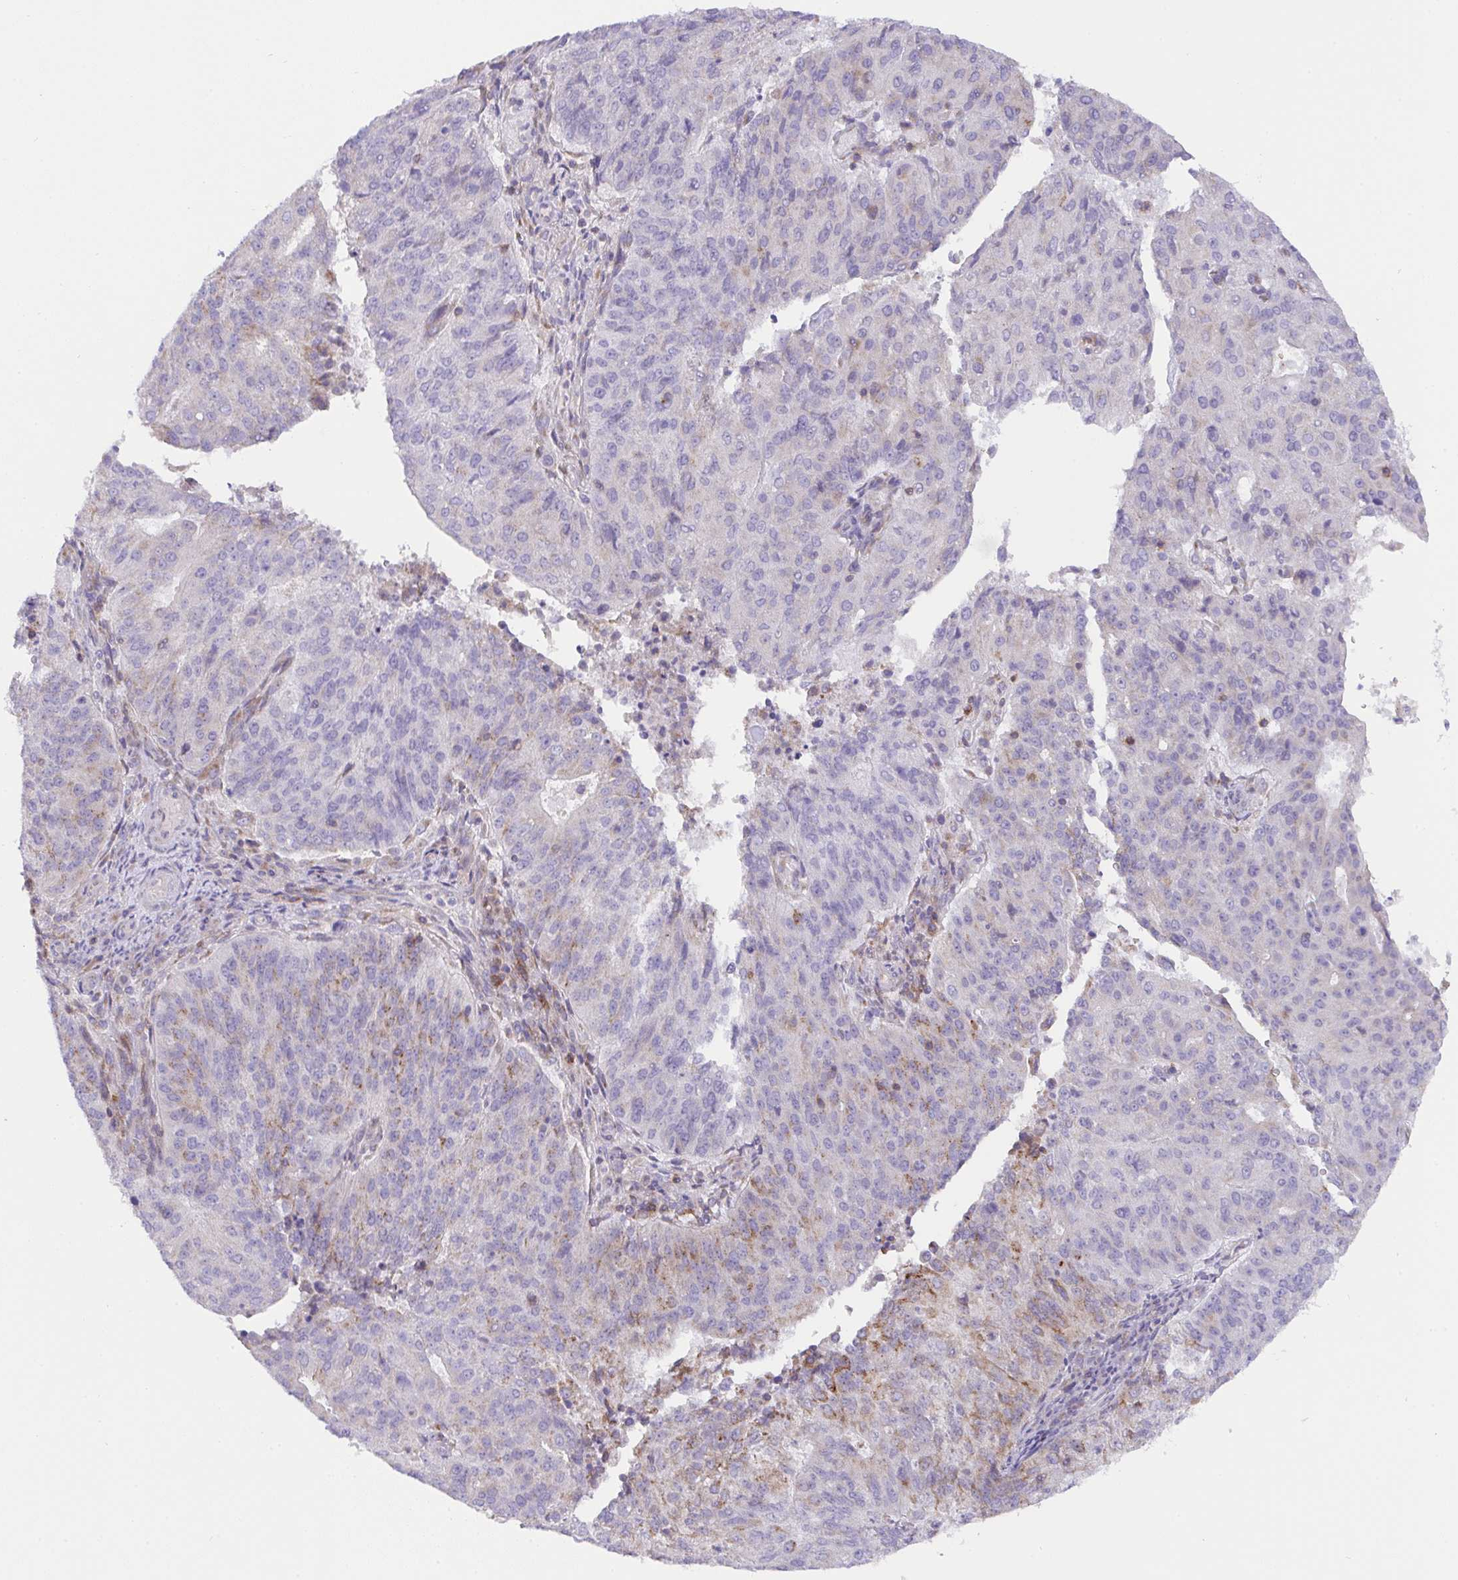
{"staining": {"intensity": "moderate", "quantity": "<25%", "location": "cytoplasmic/membranous"}, "tissue": "endometrial cancer", "cell_type": "Tumor cells", "image_type": "cancer", "snomed": [{"axis": "morphology", "description": "Adenocarcinoma, NOS"}, {"axis": "topography", "description": "Endometrium"}], "caption": "Adenocarcinoma (endometrial) stained for a protein shows moderate cytoplasmic/membranous positivity in tumor cells.", "gene": "MIA3", "patient": {"sex": "female", "age": 82}}